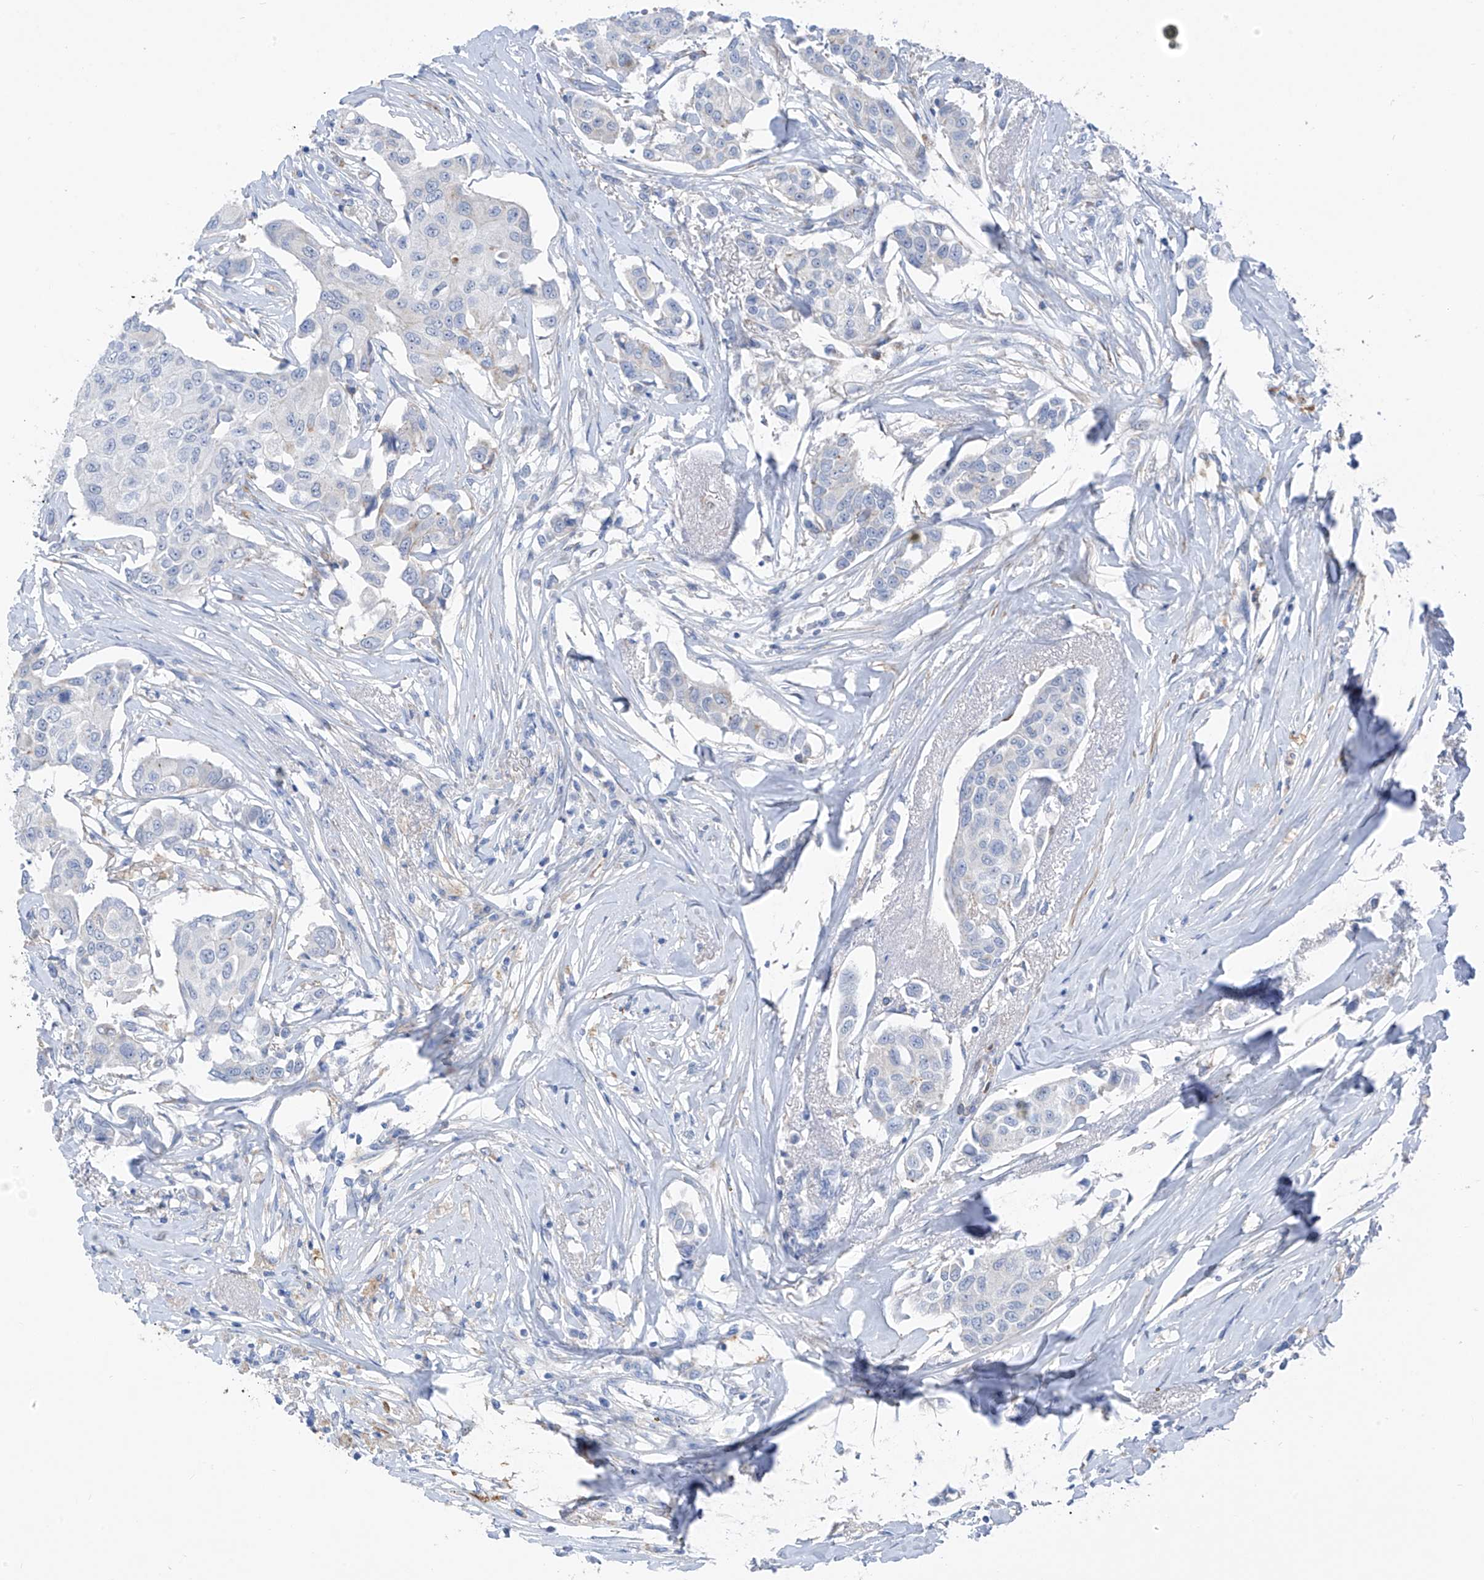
{"staining": {"intensity": "negative", "quantity": "none", "location": "none"}, "tissue": "breast cancer", "cell_type": "Tumor cells", "image_type": "cancer", "snomed": [{"axis": "morphology", "description": "Duct carcinoma"}, {"axis": "topography", "description": "Breast"}], "caption": "This photomicrograph is of breast cancer (infiltrating ductal carcinoma) stained with IHC to label a protein in brown with the nuclei are counter-stained blue. There is no staining in tumor cells.", "gene": "GLMP", "patient": {"sex": "female", "age": 80}}